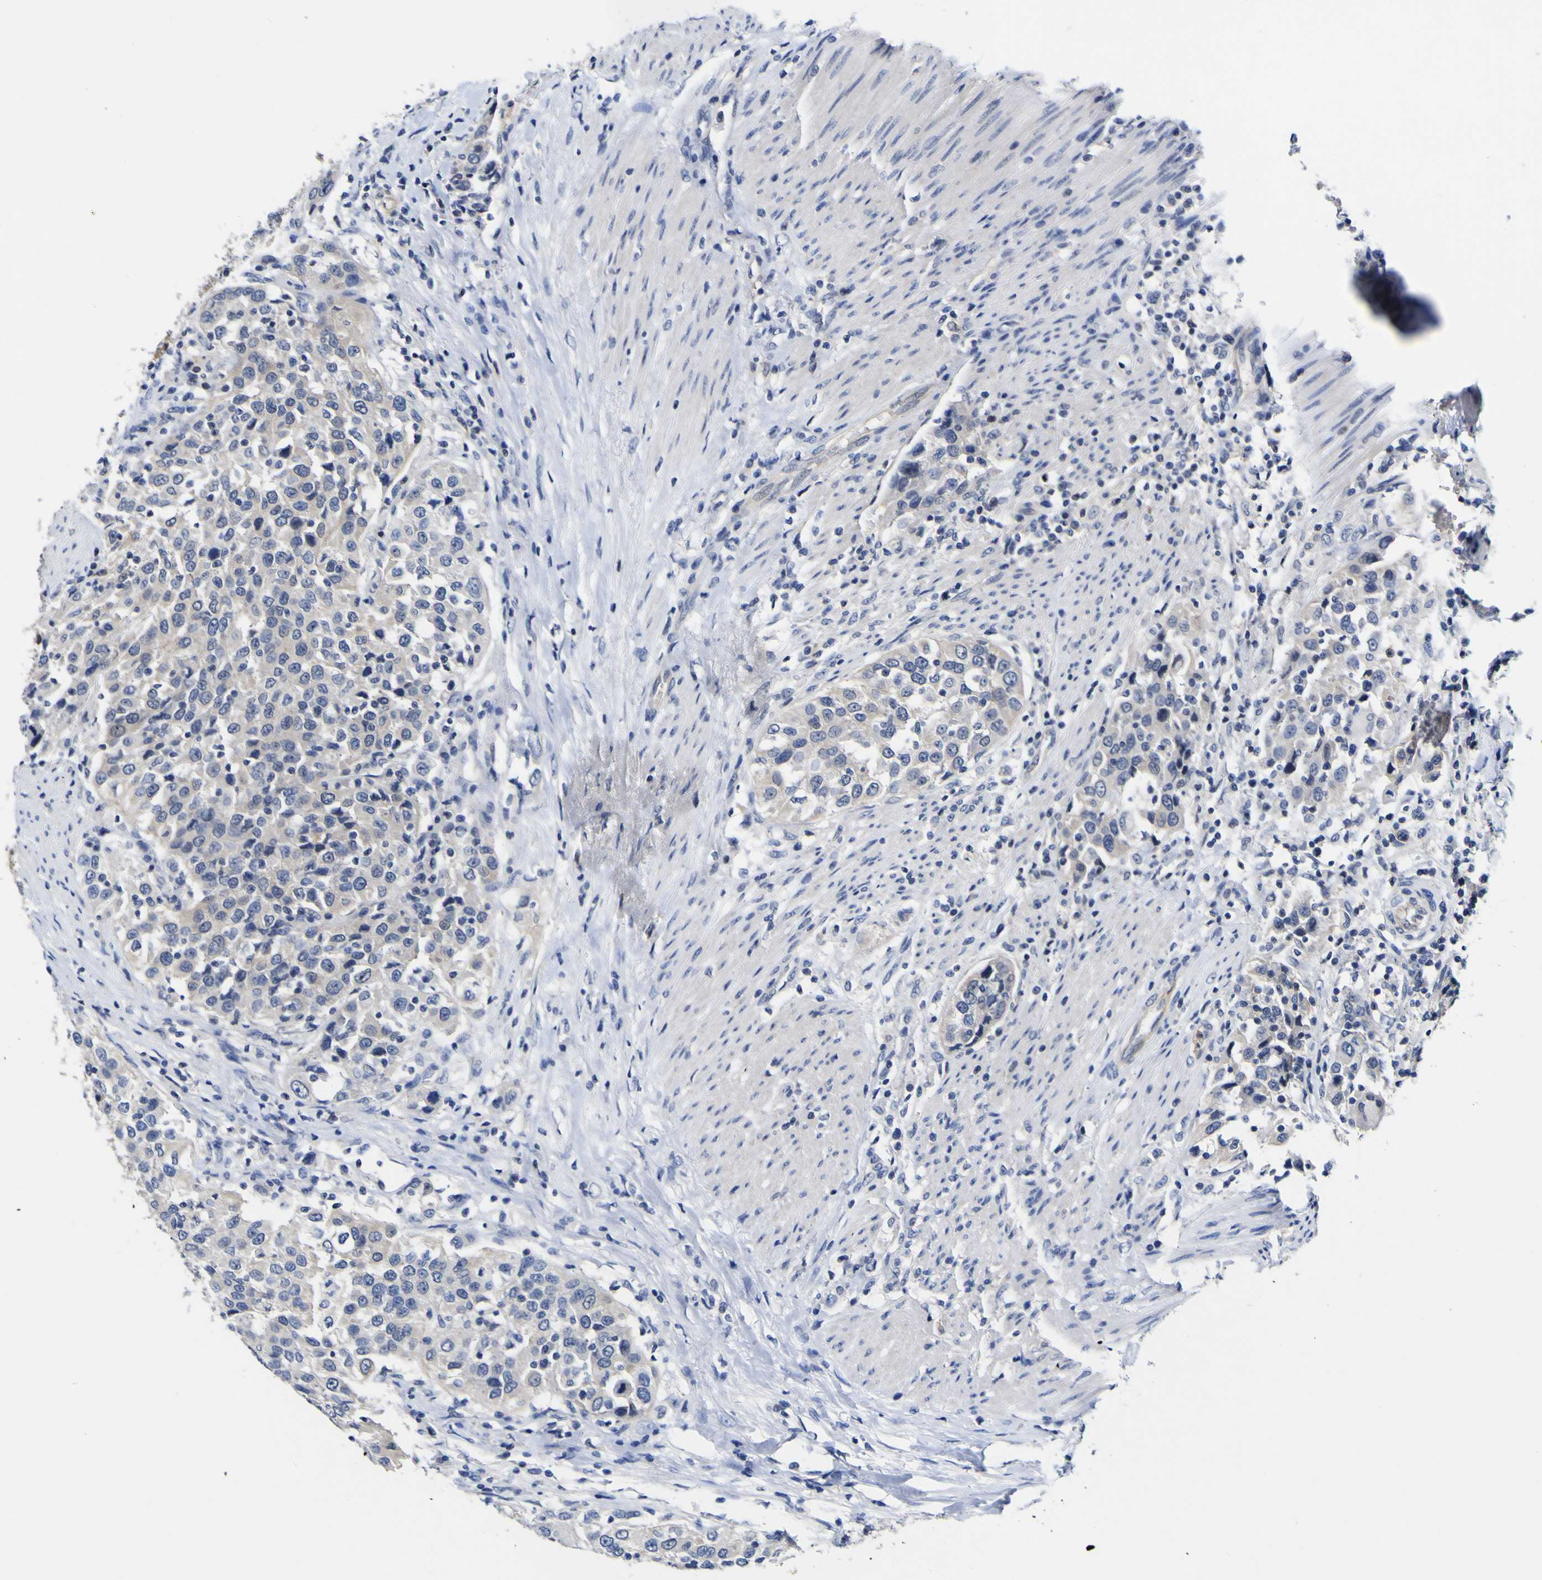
{"staining": {"intensity": "negative", "quantity": "none", "location": "none"}, "tissue": "urothelial cancer", "cell_type": "Tumor cells", "image_type": "cancer", "snomed": [{"axis": "morphology", "description": "Urothelial carcinoma, High grade"}, {"axis": "topography", "description": "Urinary bladder"}], "caption": "Immunohistochemistry of urothelial carcinoma (high-grade) demonstrates no positivity in tumor cells.", "gene": "CASP6", "patient": {"sex": "female", "age": 80}}